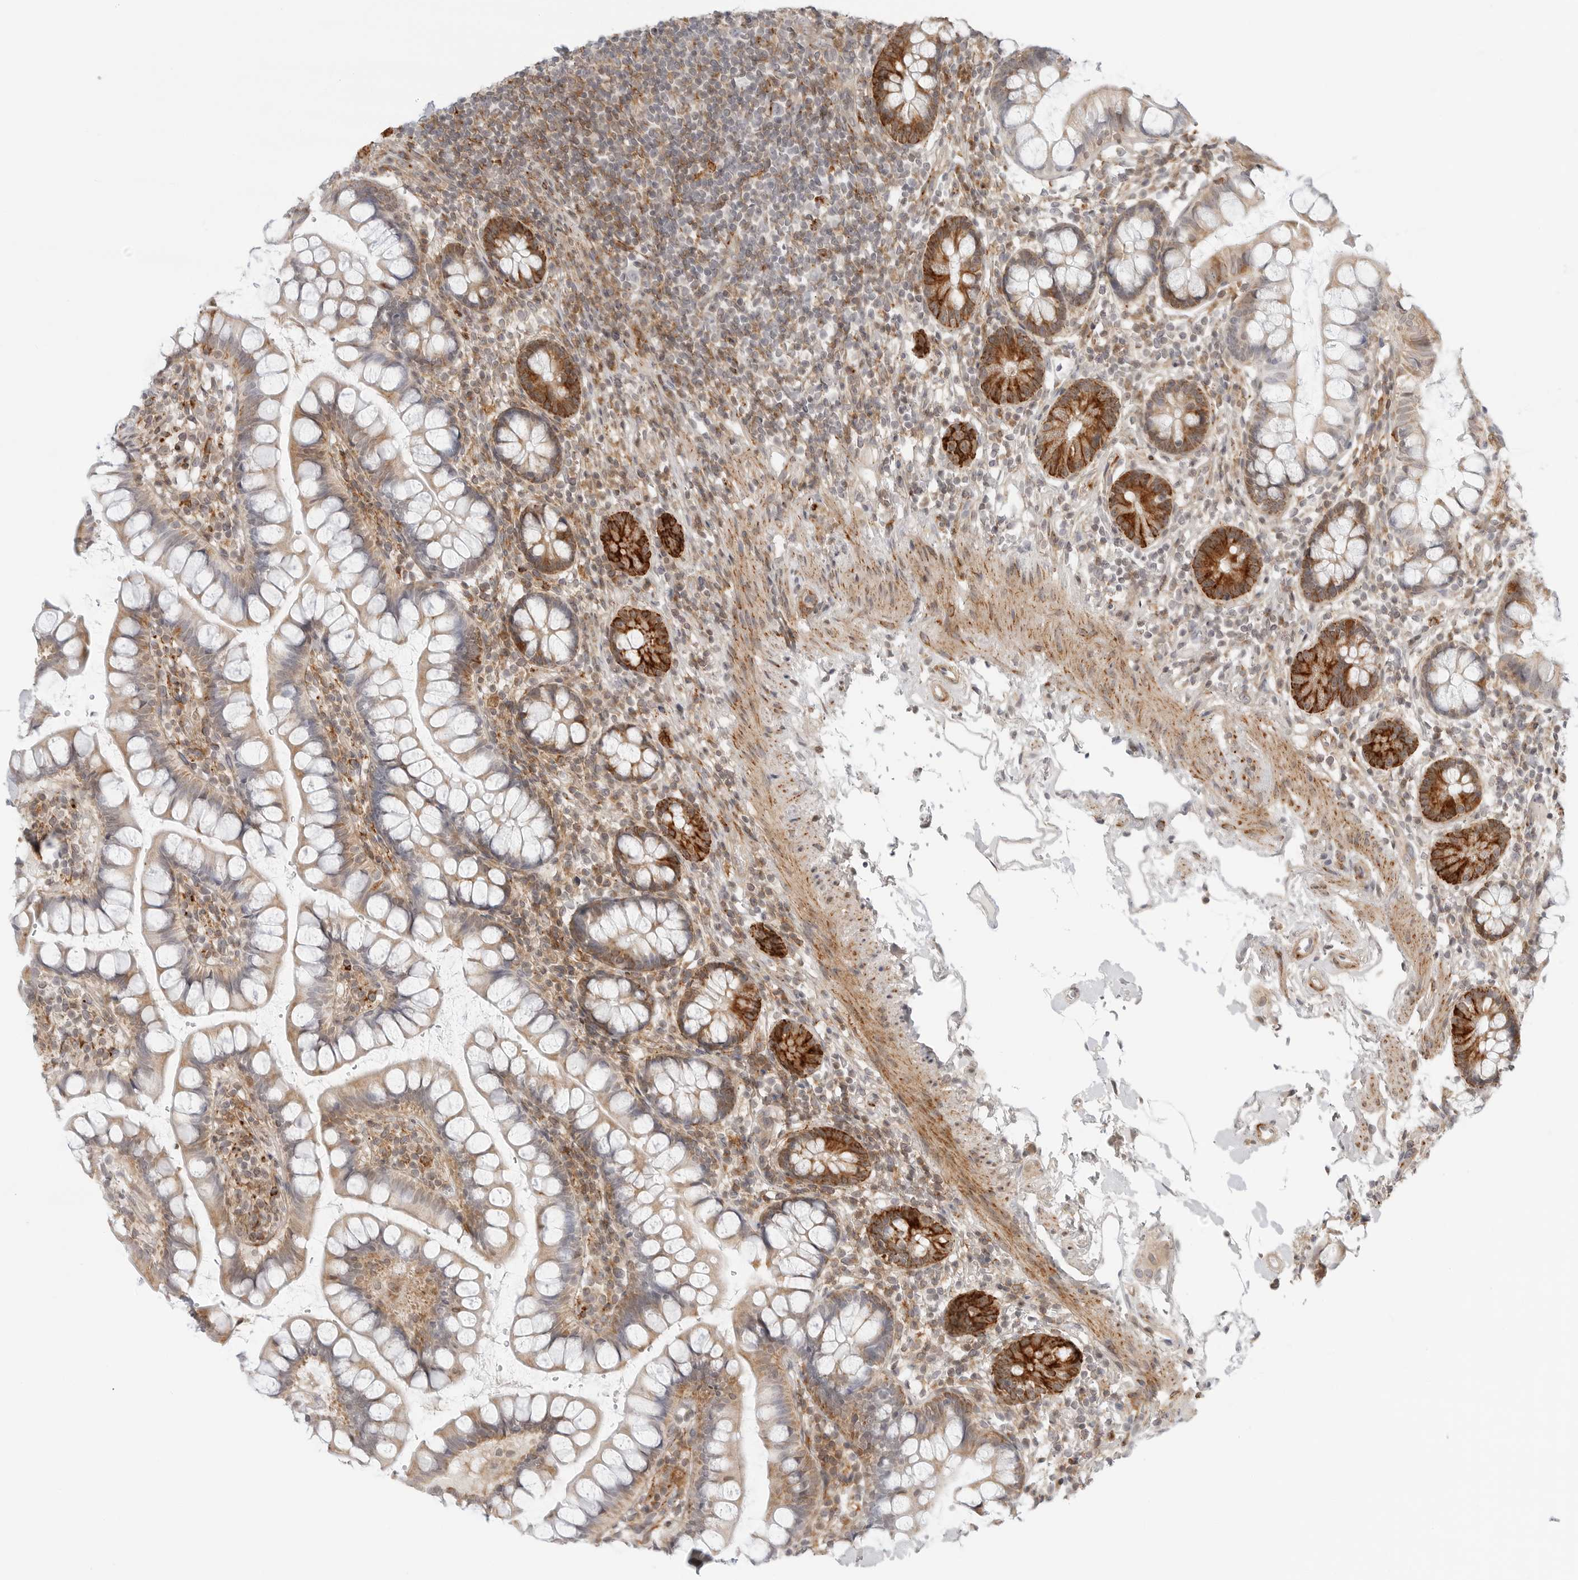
{"staining": {"intensity": "strong", "quantity": "25%-75%", "location": "cytoplasmic/membranous"}, "tissue": "small intestine", "cell_type": "Glandular cells", "image_type": "normal", "snomed": [{"axis": "morphology", "description": "Normal tissue, NOS"}, {"axis": "topography", "description": "Small intestine"}], "caption": "A photomicrograph showing strong cytoplasmic/membranous staining in about 25%-75% of glandular cells in benign small intestine, as visualized by brown immunohistochemical staining.", "gene": "C1QTNF1", "patient": {"sex": "female", "age": 84}}